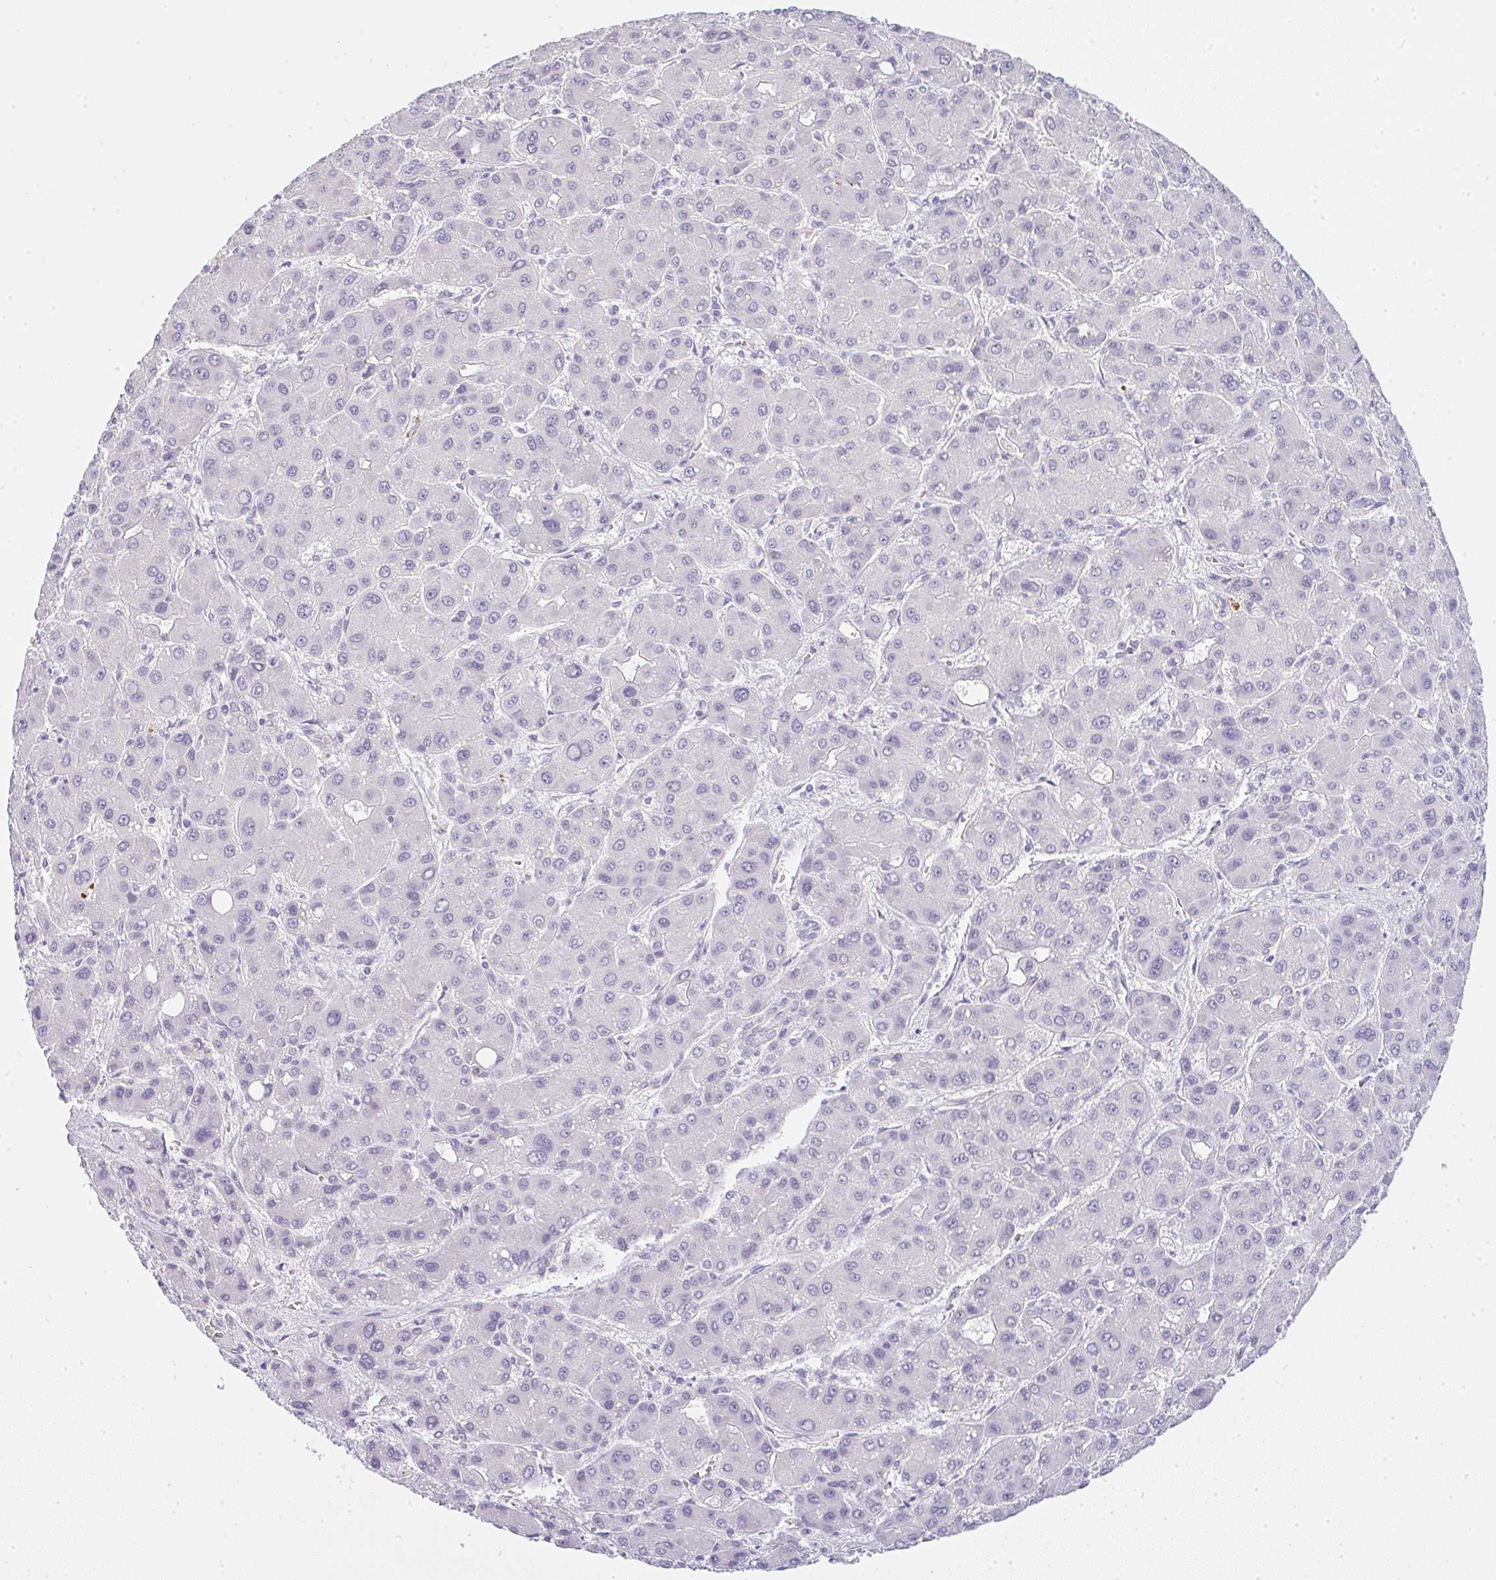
{"staining": {"intensity": "negative", "quantity": "none", "location": "none"}, "tissue": "liver cancer", "cell_type": "Tumor cells", "image_type": "cancer", "snomed": [{"axis": "morphology", "description": "Carcinoma, Hepatocellular, NOS"}, {"axis": "topography", "description": "Liver"}], "caption": "Immunohistochemistry photomicrograph of human liver cancer stained for a protein (brown), which shows no staining in tumor cells.", "gene": "LPAR4", "patient": {"sex": "male", "age": 55}}